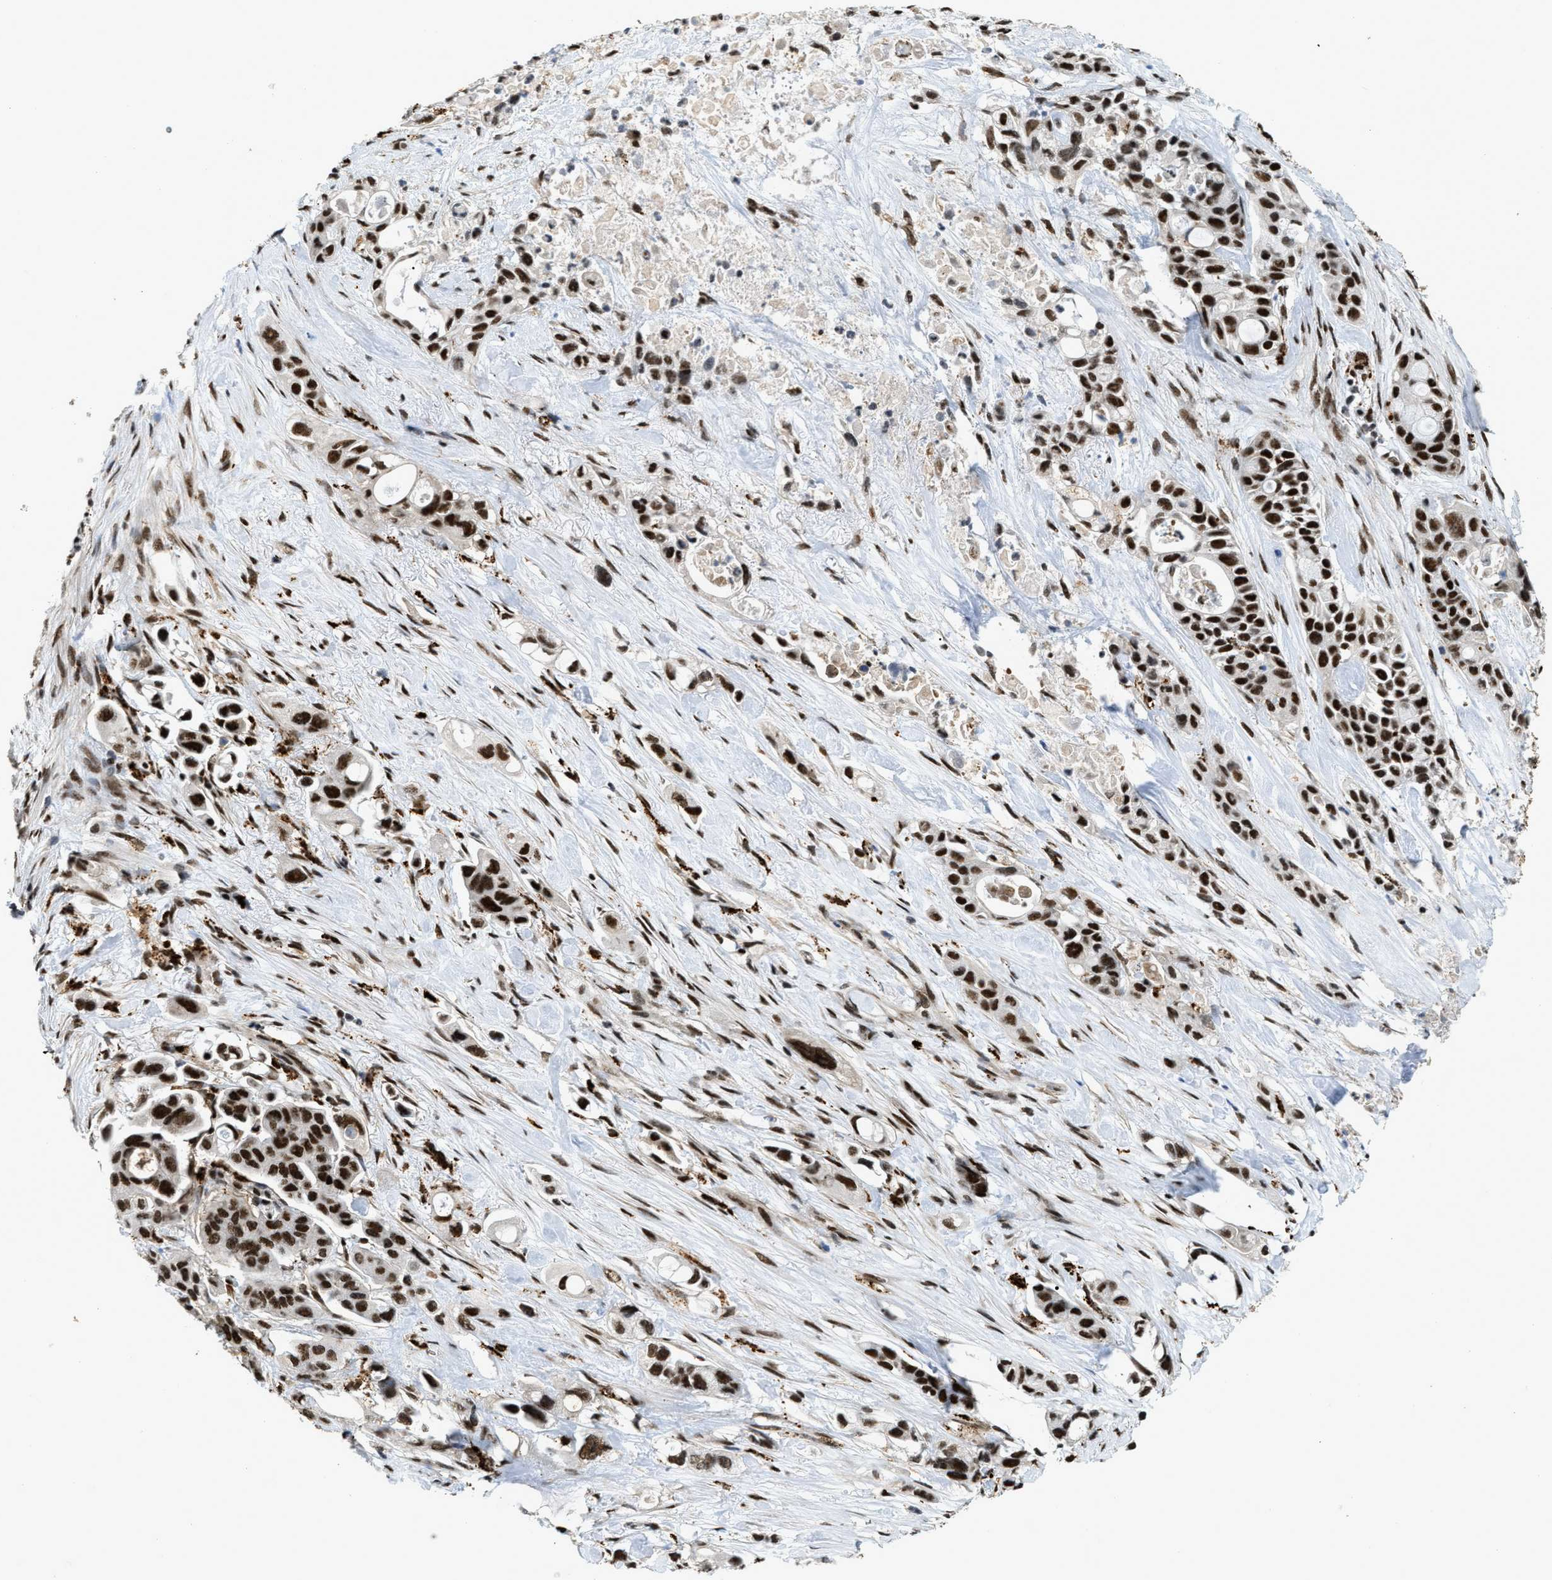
{"staining": {"intensity": "strong", "quantity": ">75%", "location": "nuclear"}, "tissue": "pancreatic cancer", "cell_type": "Tumor cells", "image_type": "cancer", "snomed": [{"axis": "morphology", "description": "Adenocarcinoma, NOS"}, {"axis": "topography", "description": "Pancreas"}], "caption": "This histopathology image shows IHC staining of human pancreatic cancer (adenocarcinoma), with high strong nuclear positivity in about >75% of tumor cells.", "gene": "NUMA1", "patient": {"sex": "male", "age": 53}}